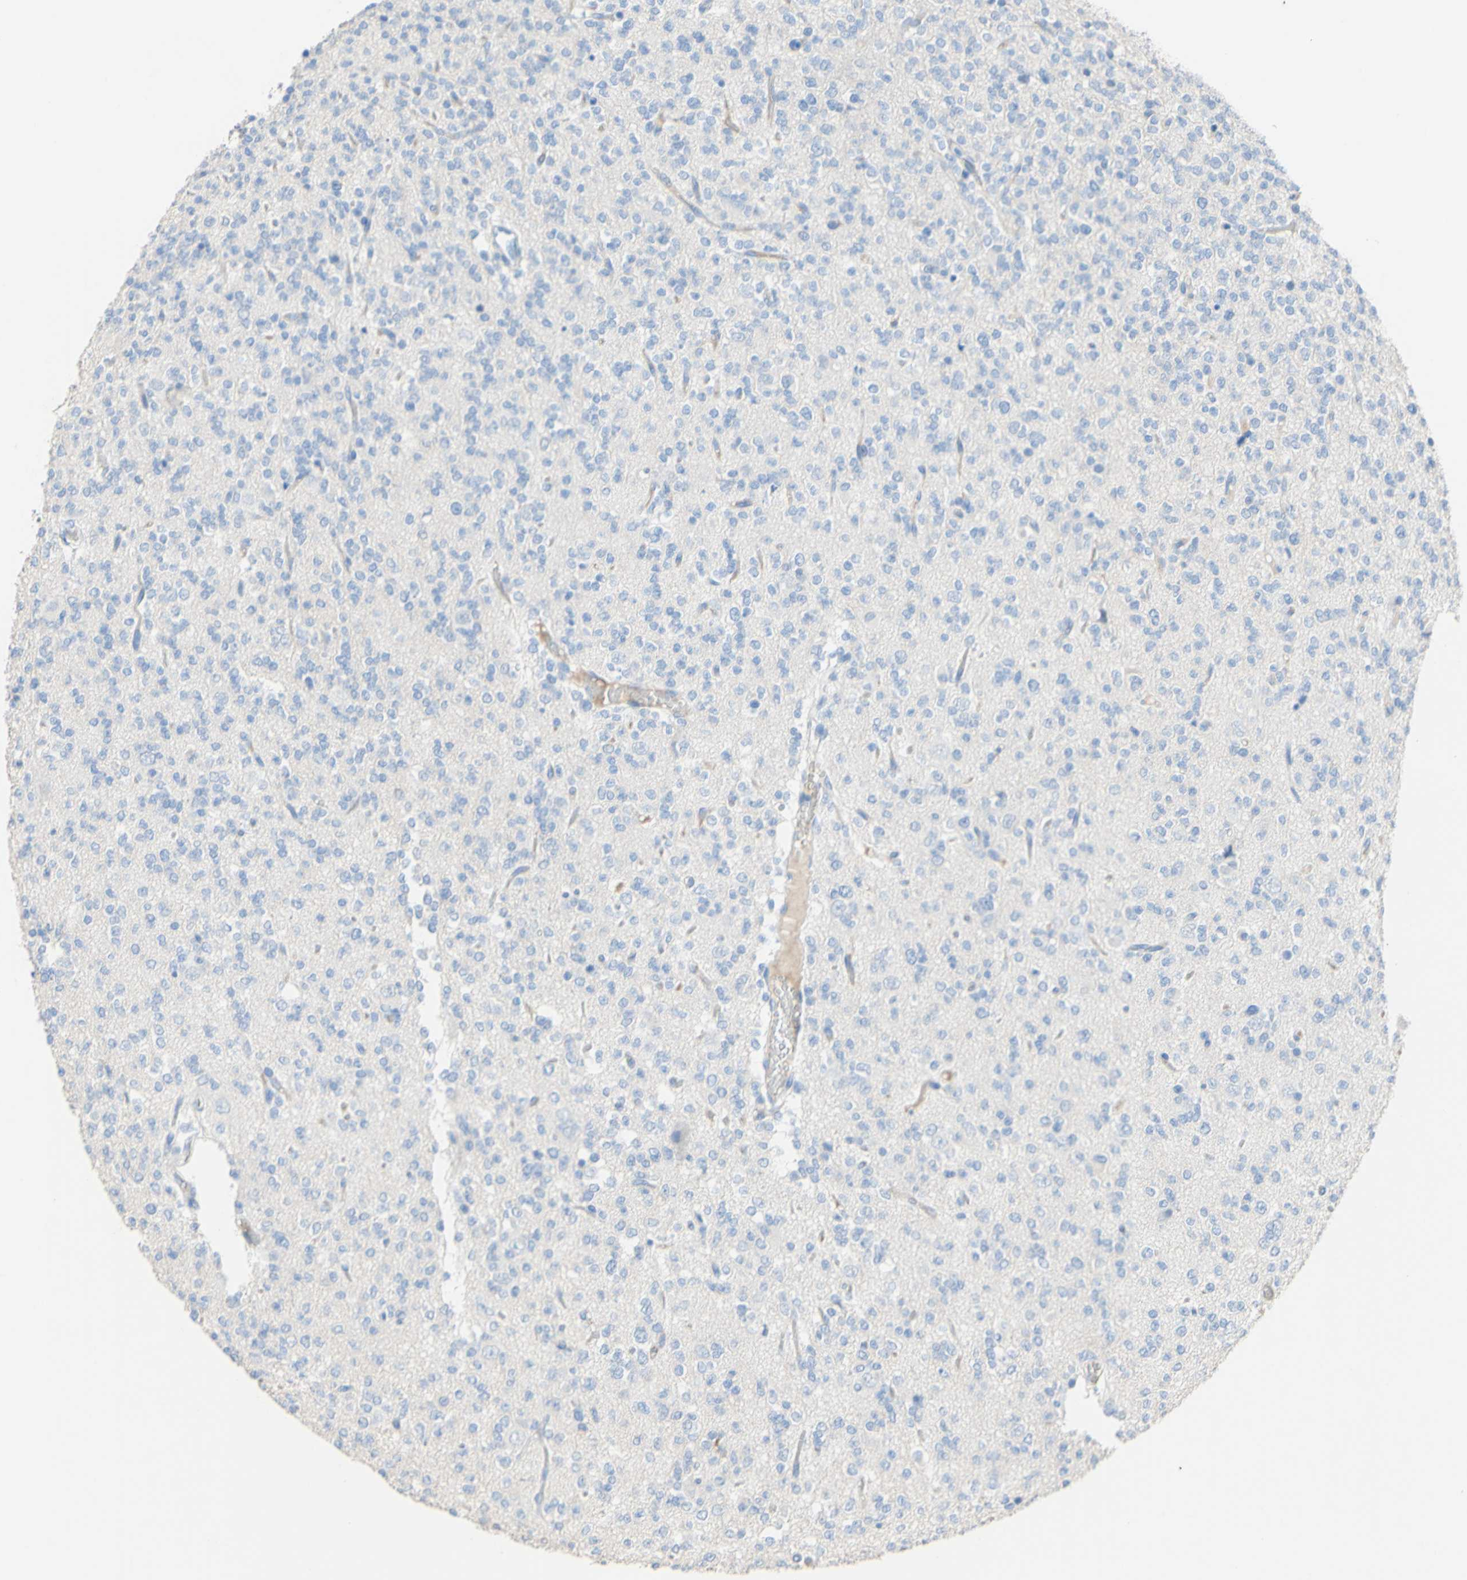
{"staining": {"intensity": "negative", "quantity": "none", "location": "none"}, "tissue": "glioma", "cell_type": "Tumor cells", "image_type": "cancer", "snomed": [{"axis": "morphology", "description": "Glioma, malignant, Low grade"}, {"axis": "topography", "description": "Brain"}], "caption": "Tumor cells show no significant expression in low-grade glioma (malignant).", "gene": "DSC2", "patient": {"sex": "male", "age": 38}}